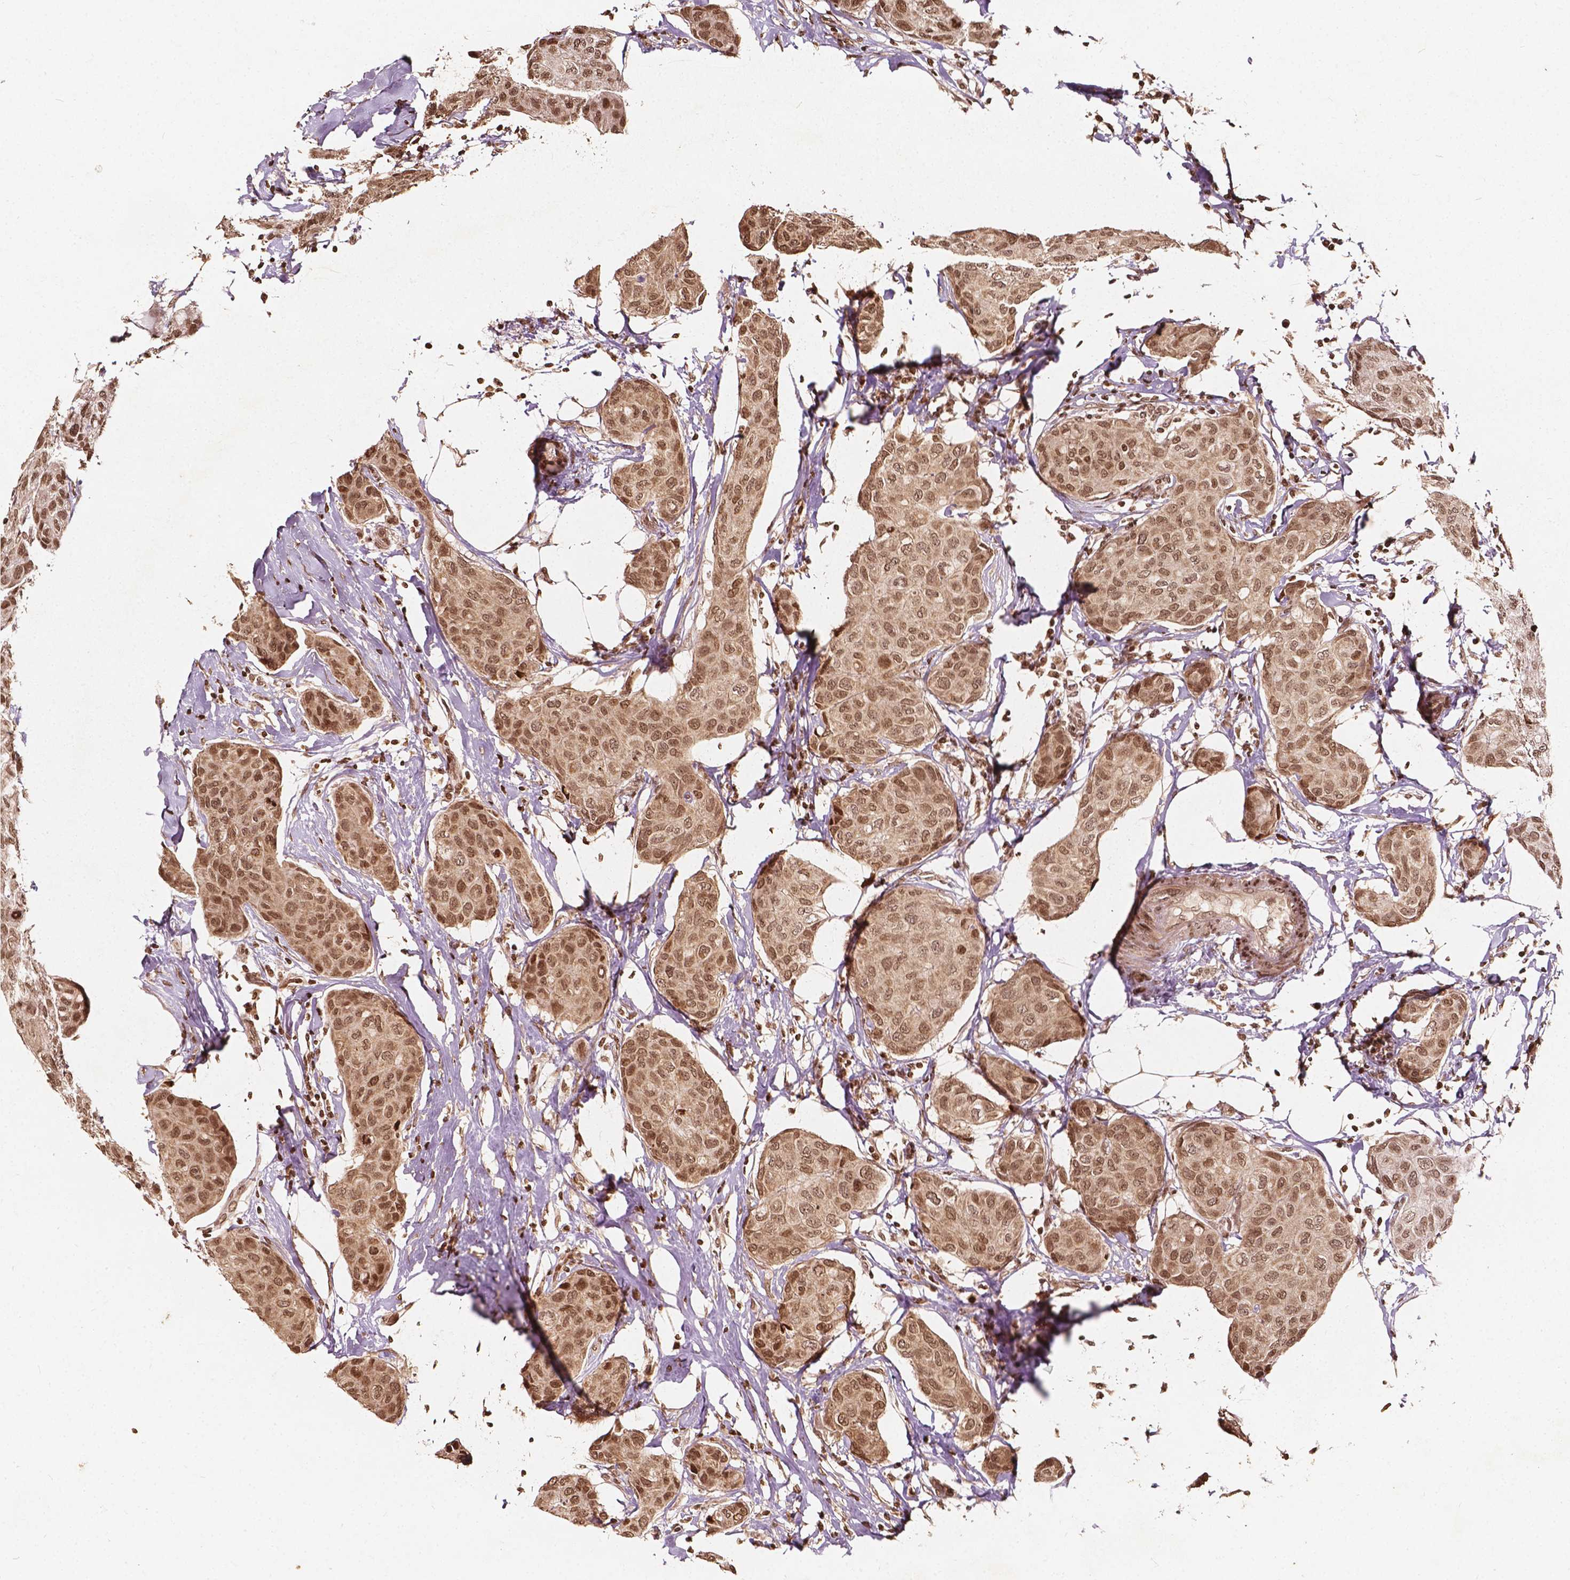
{"staining": {"intensity": "moderate", "quantity": ">75%", "location": "nuclear"}, "tissue": "breast cancer", "cell_type": "Tumor cells", "image_type": "cancer", "snomed": [{"axis": "morphology", "description": "Duct carcinoma"}, {"axis": "topography", "description": "Breast"}], "caption": "Breast cancer (invasive ductal carcinoma) stained with a brown dye shows moderate nuclear positive staining in about >75% of tumor cells.", "gene": "H3C14", "patient": {"sex": "female", "age": 80}}